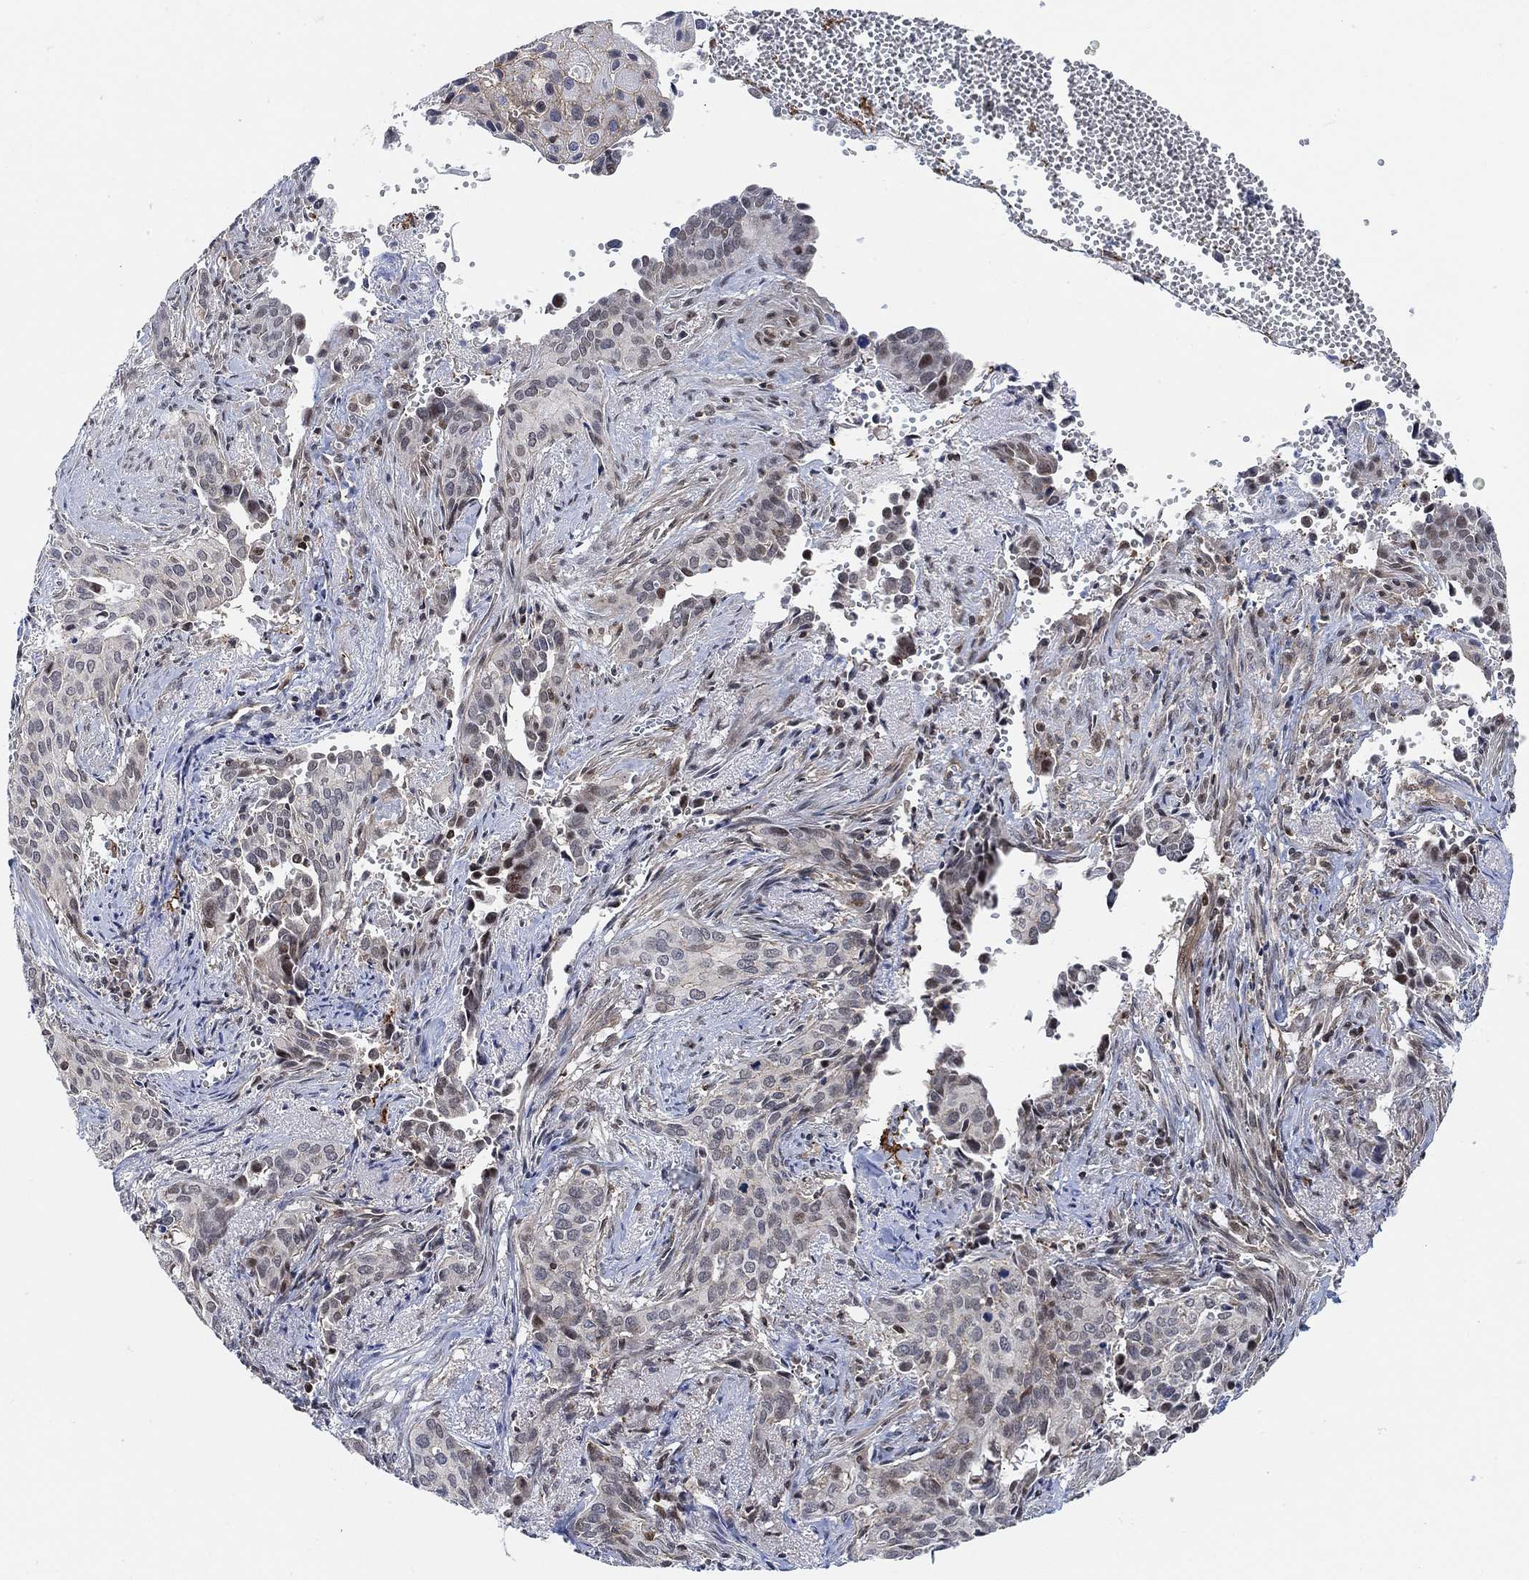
{"staining": {"intensity": "negative", "quantity": "none", "location": "none"}, "tissue": "cervical cancer", "cell_type": "Tumor cells", "image_type": "cancer", "snomed": [{"axis": "morphology", "description": "Squamous cell carcinoma, NOS"}, {"axis": "topography", "description": "Cervix"}], "caption": "High power microscopy photomicrograph of an immunohistochemistry image of cervical cancer (squamous cell carcinoma), revealing no significant expression in tumor cells.", "gene": "PWWP2B", "patient": {"sex": "female", "age": 29}}